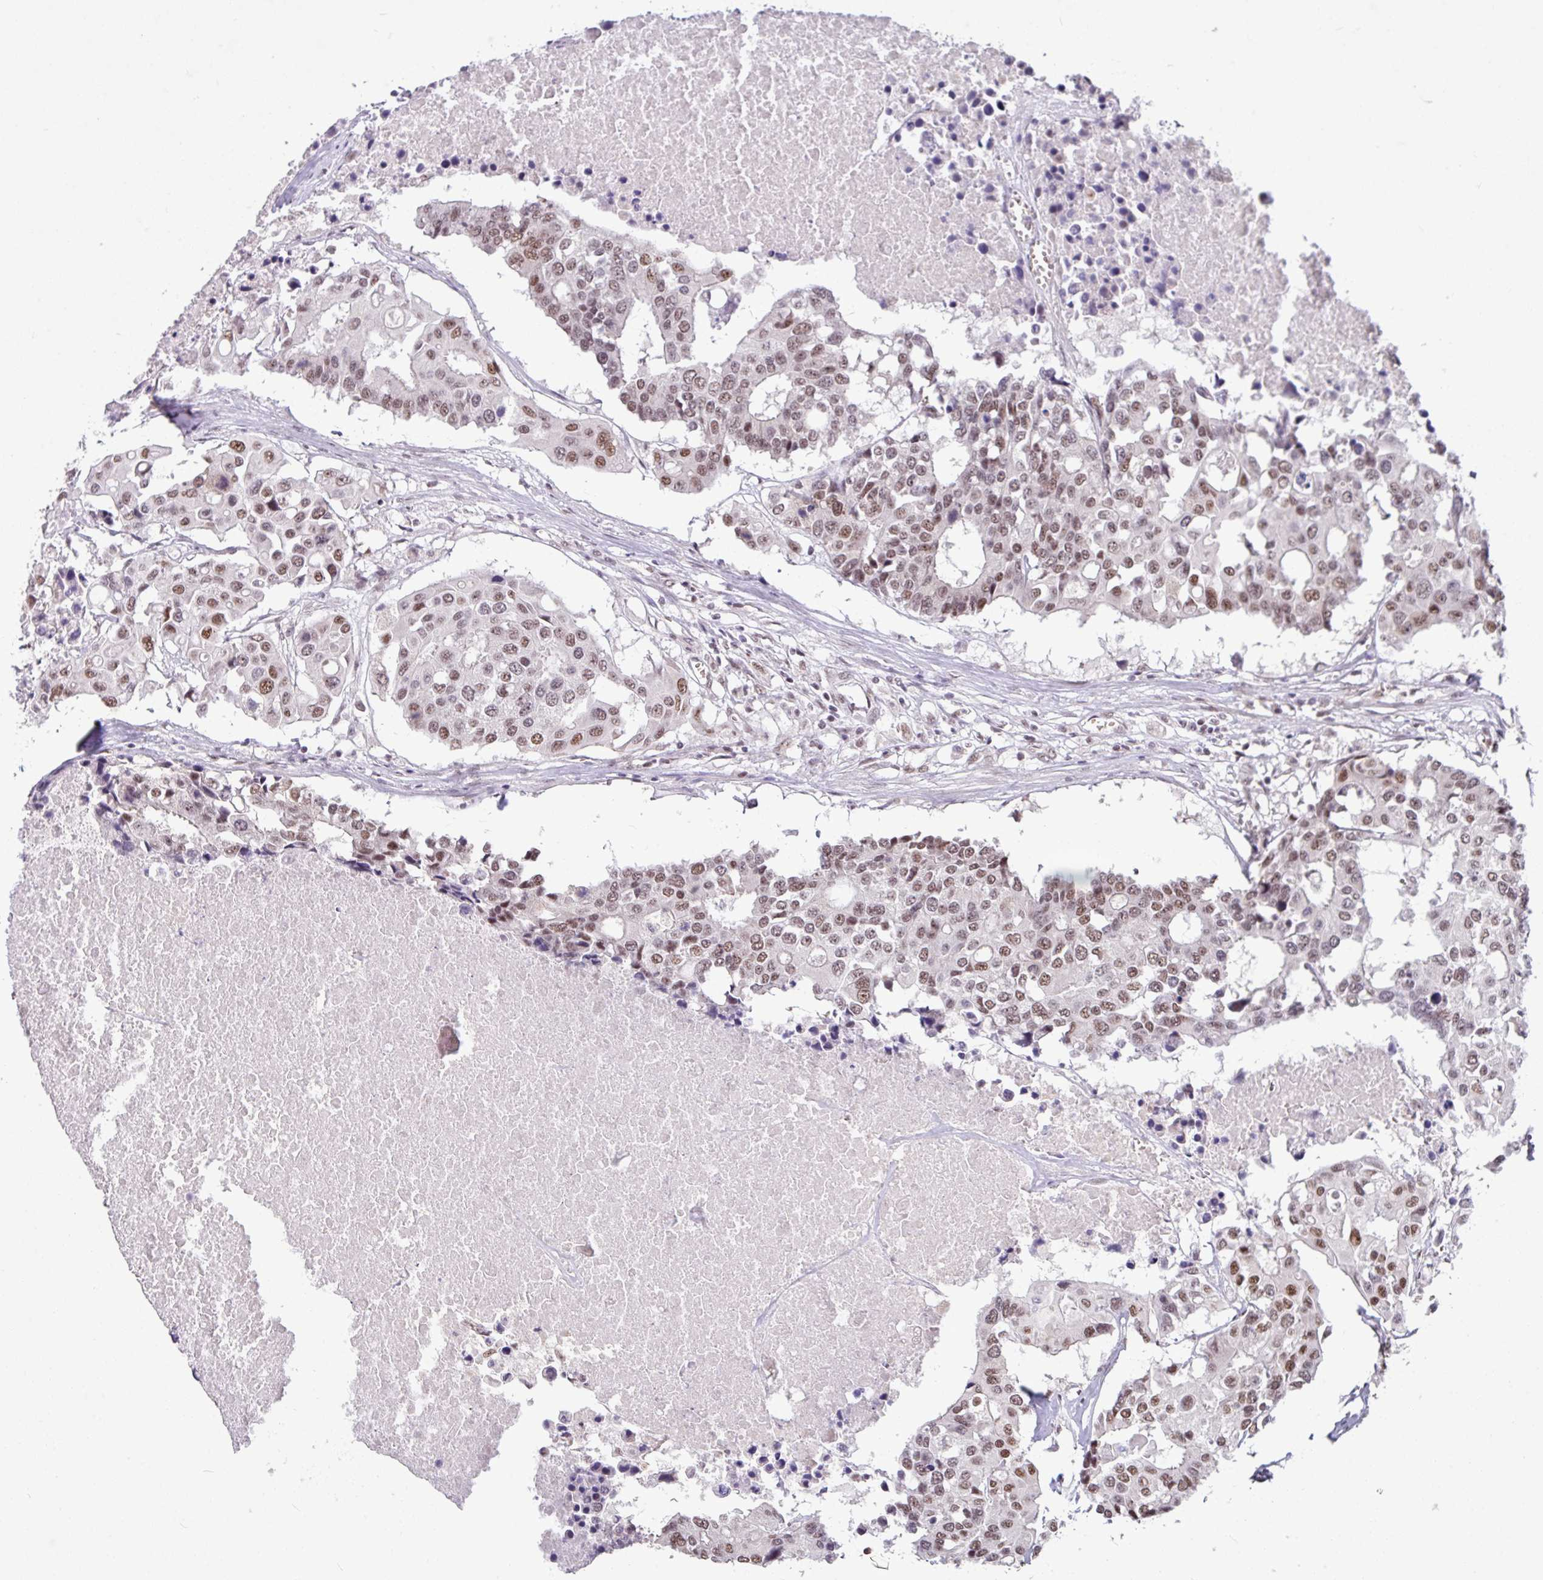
{"staining": {"intensity": "moderate", "quantity": ">75%", "location": "nuclear"}, "tissue": "colorectal cancer", "cell_type": "Tumor cells", "image_type": "cancer", "snomed": [{"axis": "morphology", "description": "Adenocarcinoma, NOS"}, {"axis": "topography", "description": "Colon"}], "caption": "A histopathology image of colorectal cancer stained for a protein reveals moderate nuclear brown staining in tumor cells.", "gene": "TDG", "patient": {"sex": "male", "age": 77}}